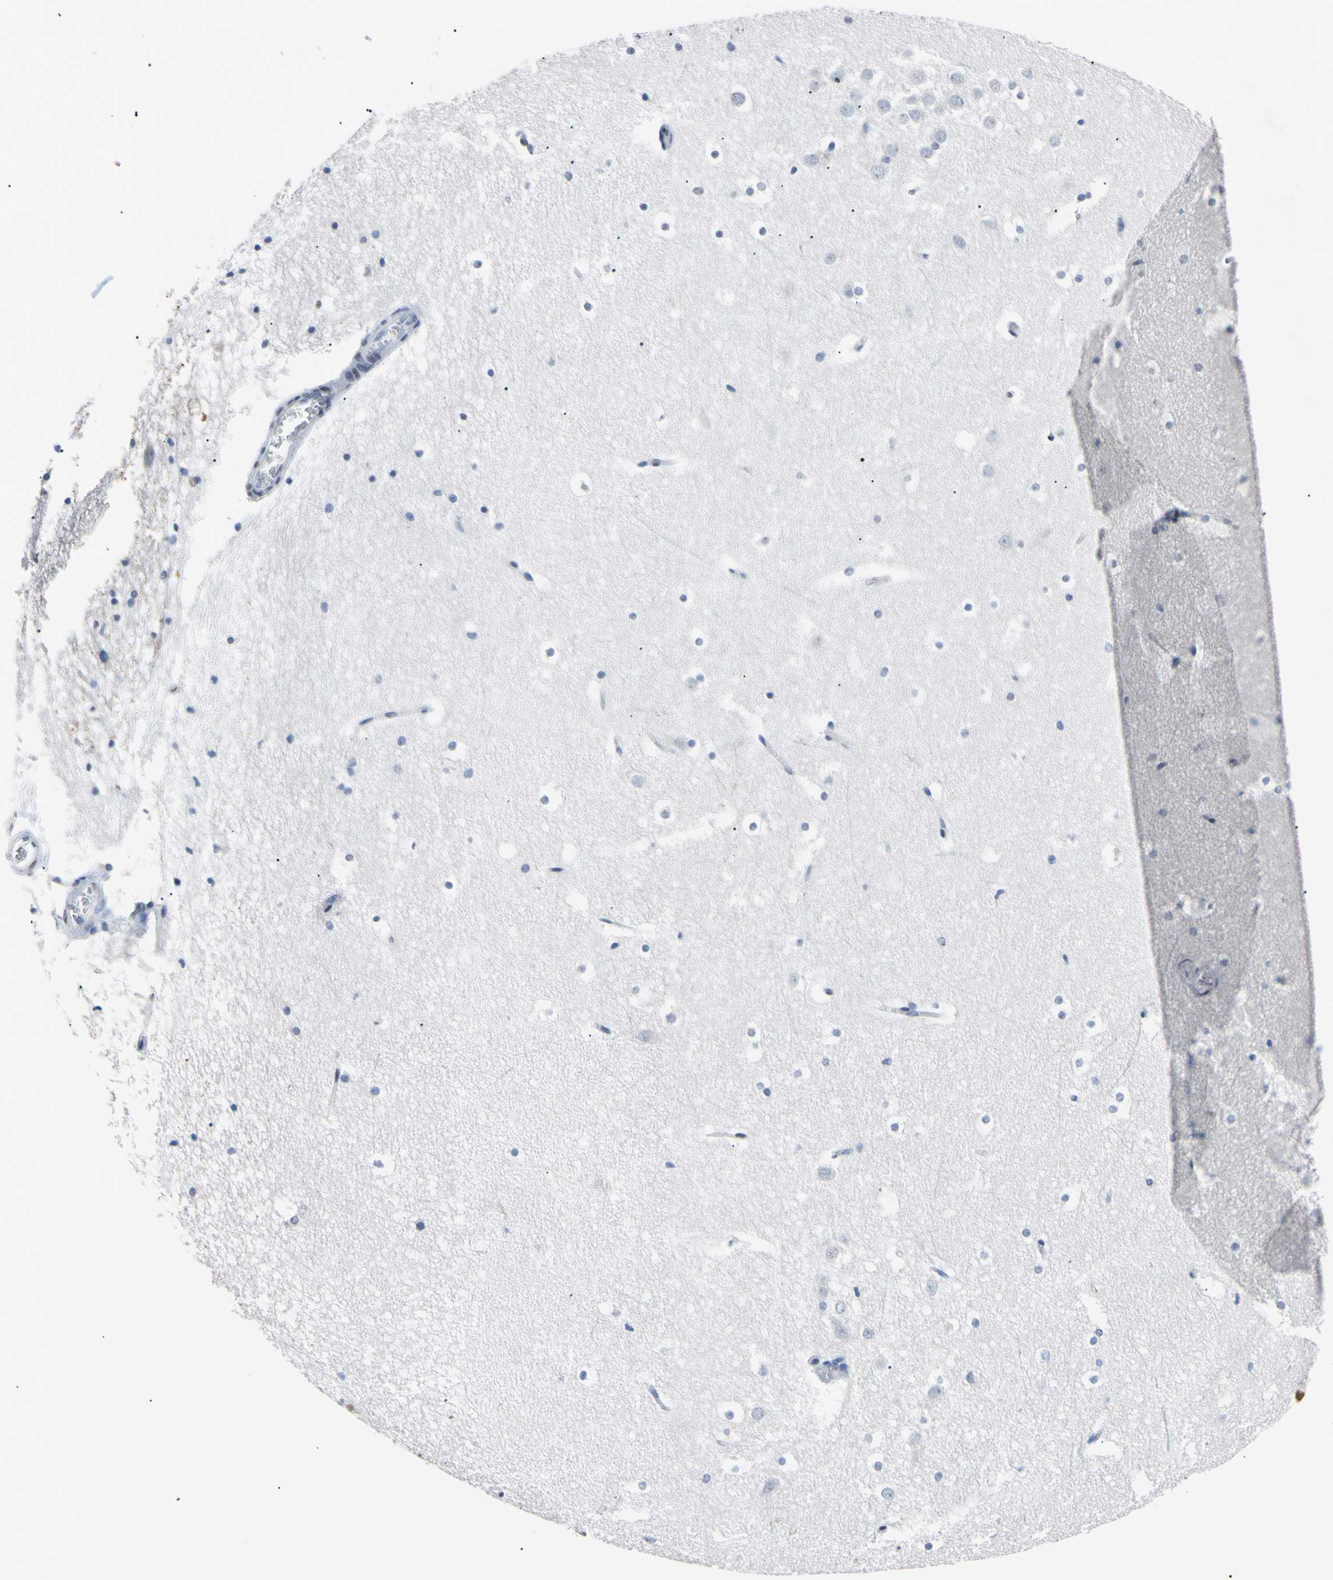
{"staining": {"intensity": "negative", "quantity": "none", "location": "none"}, "tissue": "hippocampus", "cell_type": "Glial cells", "image_type": "normal", "snomed": [{"axis": "morphology", "description": "Normal tissue, NOS"}, {"axis": "topography", "description": "Hippocampus"}], "caption": "Immunohistochemistry micrograph of unremarkable human hippocampus stained for a protein (brown), which demonstrates no staining in glial cells. The staining is performed using DAB (3,3'-diaminobenzidine) brown chromogen with nuclei counter-stained in using hematoxylin.", "gene": "PNKD", "patient": {"sex": "male", "age": 45}}